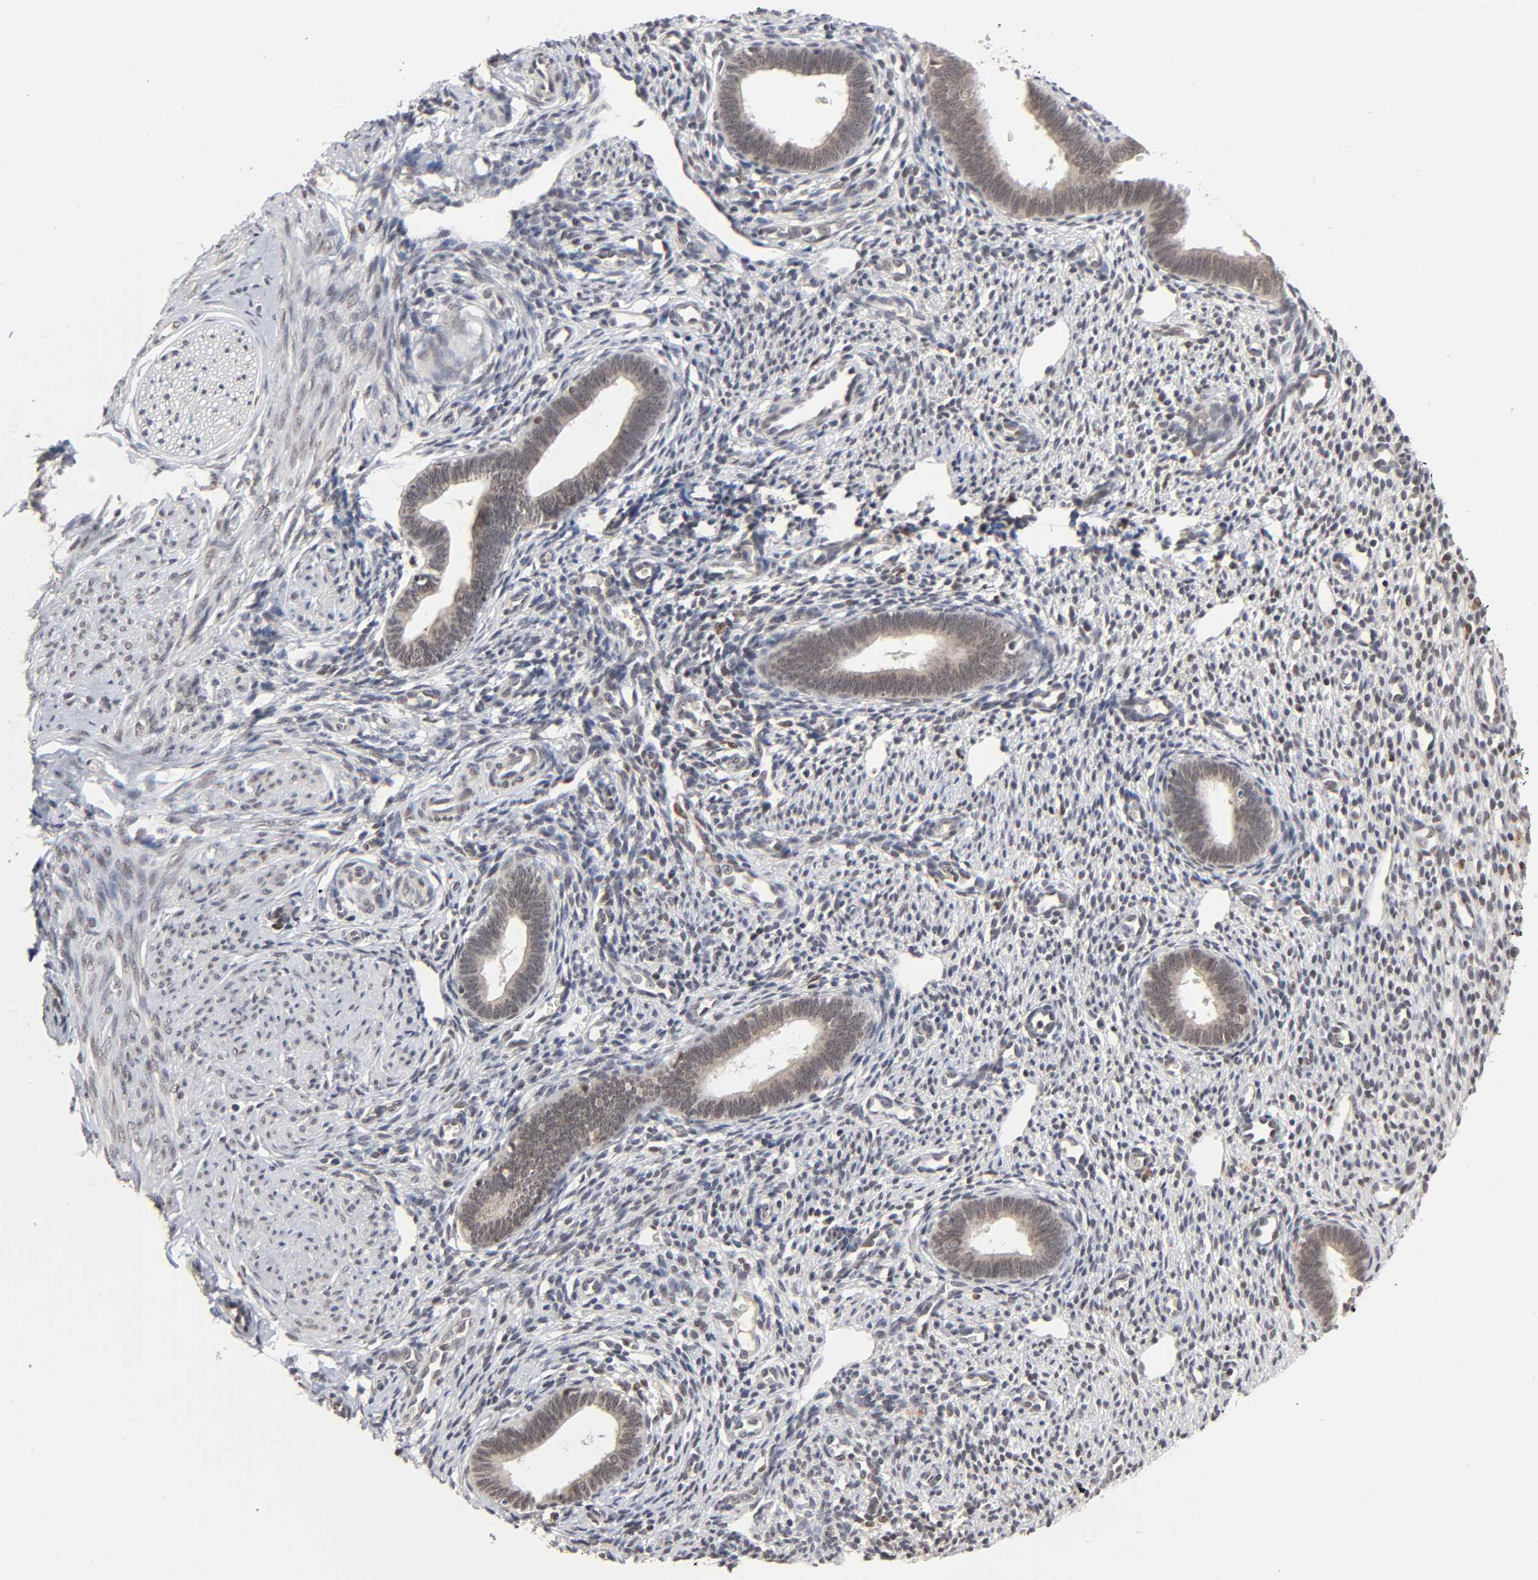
{"staining": {"intensity": "moderate", "quantity": "<25%", "location": "nuclear"}, "tissue": "endometrium", "cell_type": "Cells in endometrial stroma", "image_type": "normal", "snomed": [{"axis": "morphology", "description": "Normal tissue, NOS"}, {"axis": "topography", "description": "Endometrium"}], "caption": "A high-resolution micrograph shows immunohistochemistry (IHC) staining of normal endometrium, which displays moderate nuclear positivity in about <25% of cells in endometrial stroma.", "gene": "EP300", "patient": {"sex": "female", "age": 27}}